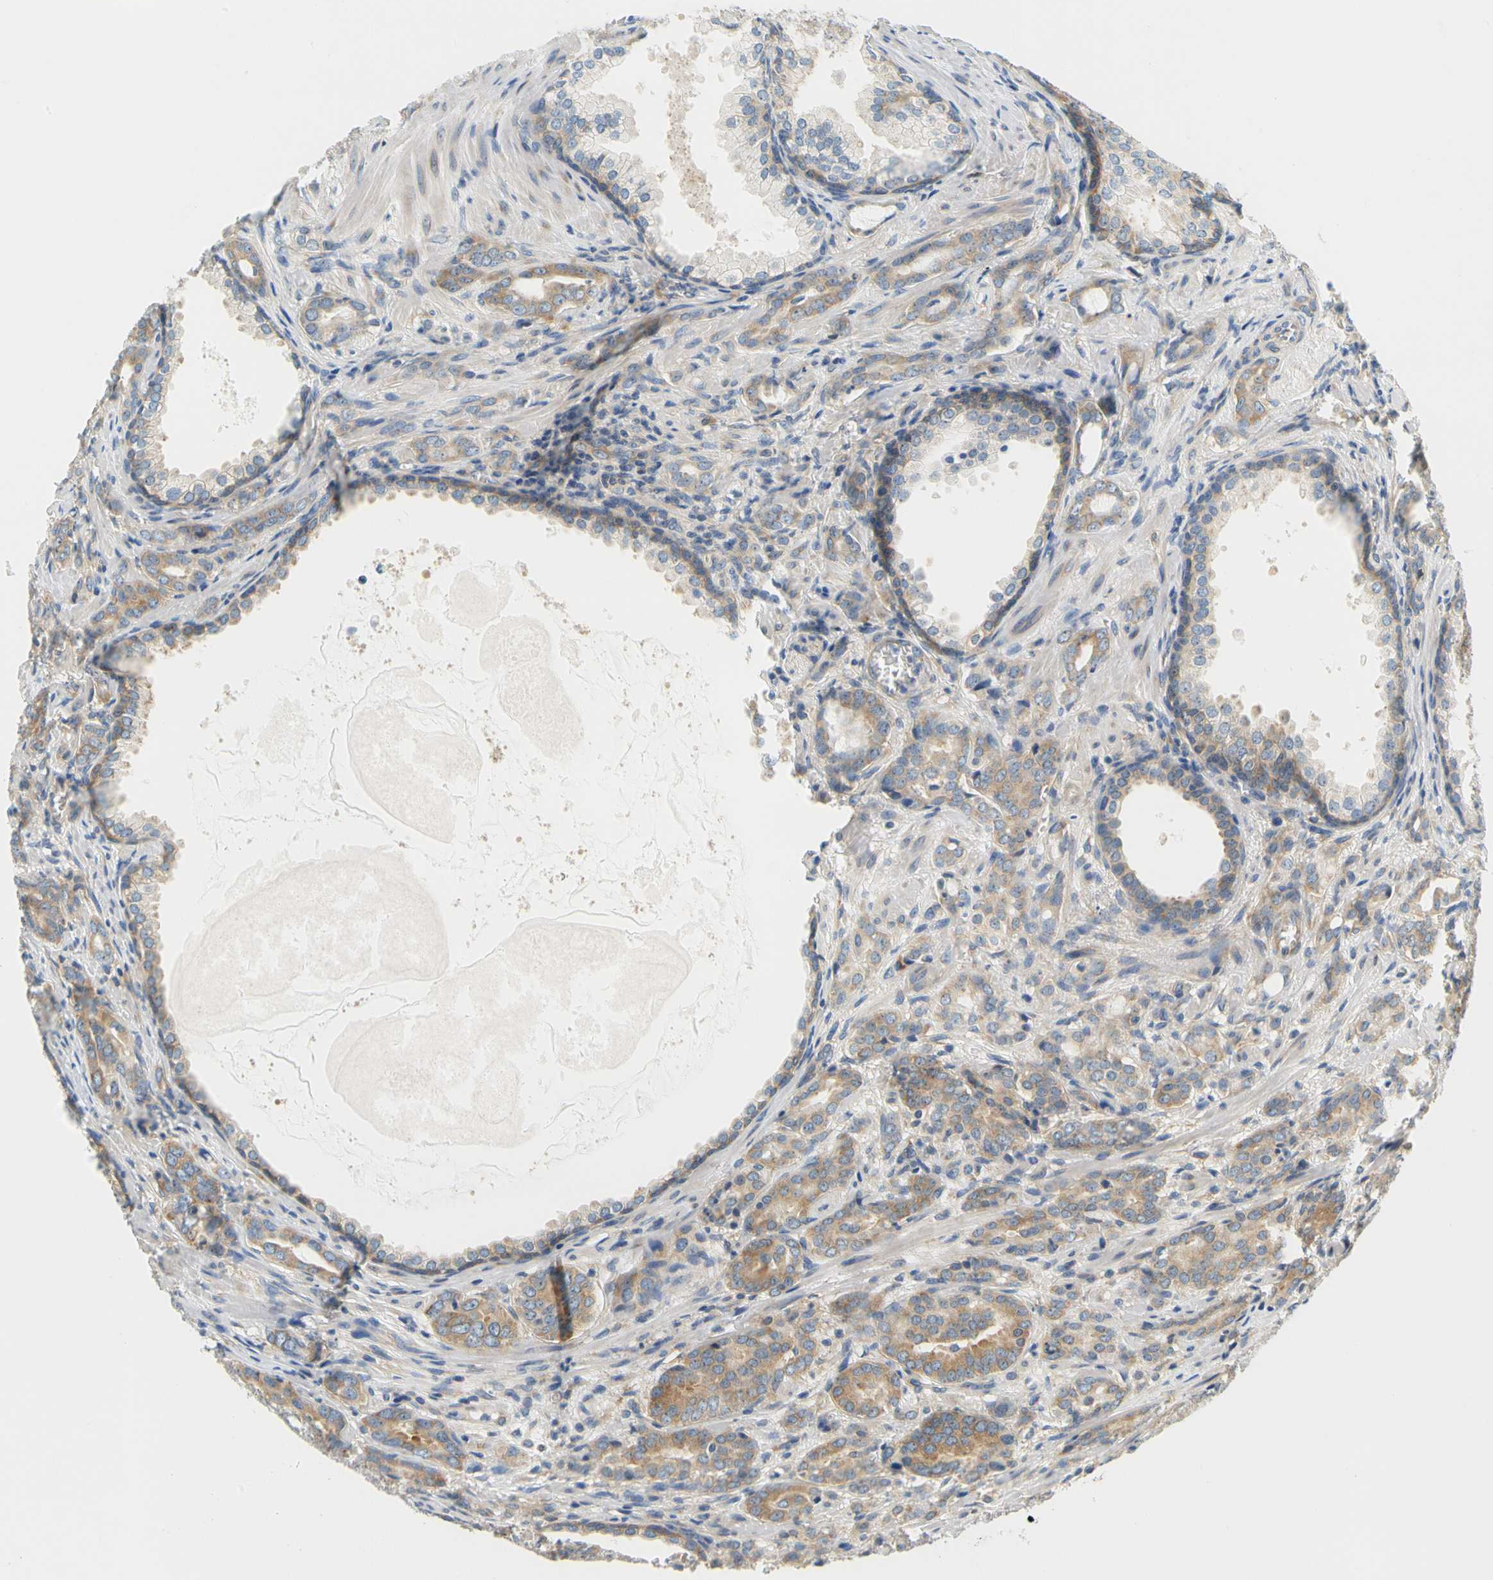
{"staining": {"intensity": "moderate", "quantity": ">75%", "location": "cytoplasmic/membranous"}, "tissue": "prostate cancer", "cell_type": "Tumor cells", "image_type": "cancer", "snomed": [{"axis": "morphology", "description": "Adenocarcinoma, High grade"}, {"axis": "topography", "description": "Prostate"}], "caption": "Moderate cytoplasmic/membranous staining is present in about >75% of tumor cells in prostate cancer (high-grade adenocarcinoma). The staining was performed using DAB (3,3'-diaminobenzidine), with brown indicating positive protein expression. Nuclei are stained blue with hematoxylin.", "gene": "LRRC47", "patient": {"sex": "male", "age": 64}}